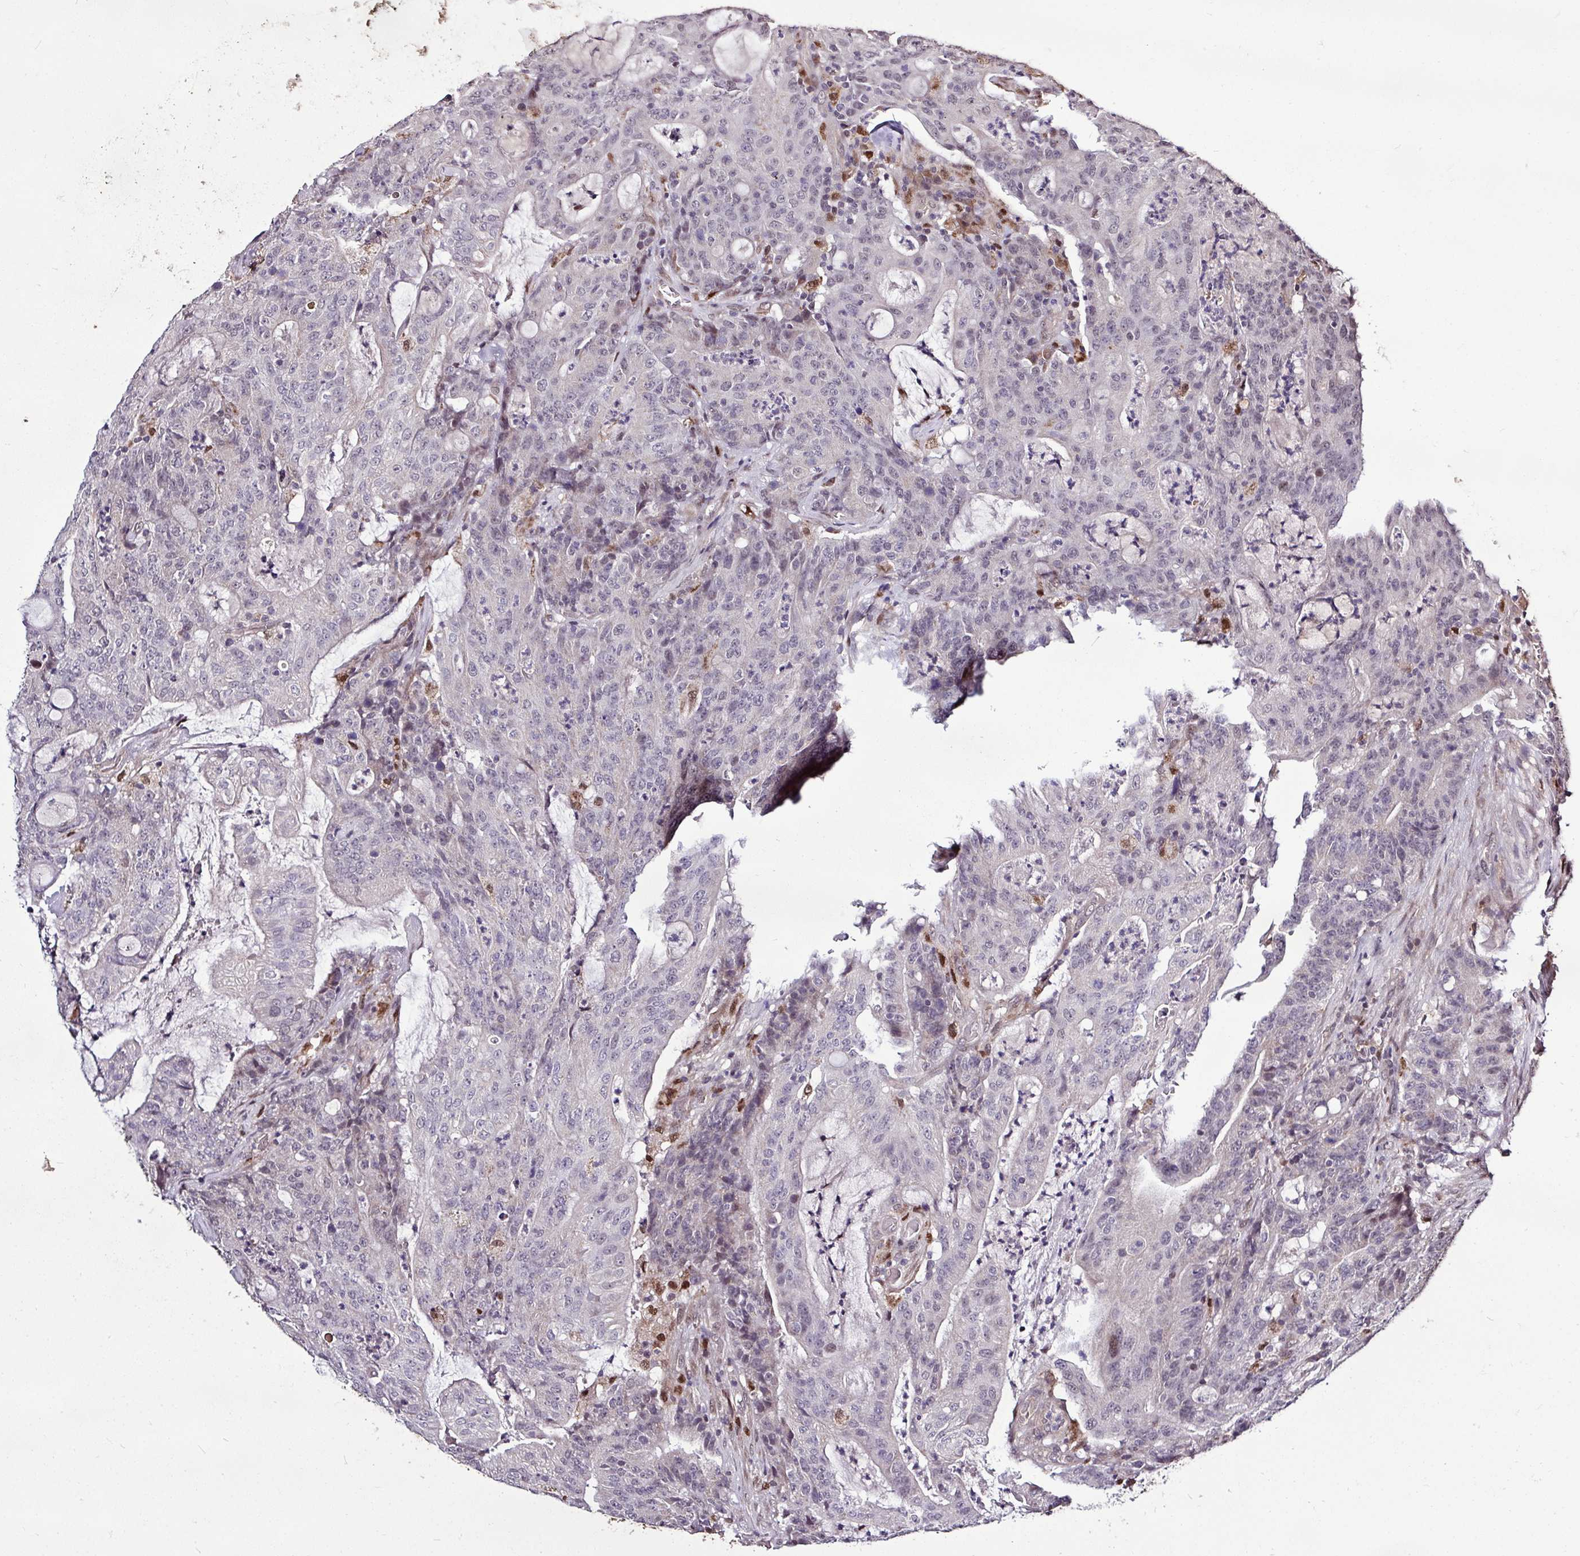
{"staining": {"intensity": "negative", "quantity": "none", "location": "none"}, "tissue": "colorectal cancer", "cell_type": "Tumor cells", "image_type": "cancer", "snomed": [{"axis": "morphology", "description": "Adenocarcinoma, NOS"}, {"axis": "topography", "description": "Colon"}], "caption": "Immunohistochemistry (IHC) histopathology image of neoplastic tissue: human colorectal cancer stained with DAB (3,3'-diaminobenzidine) demonstrates no significant protein positivity in tumor cells.", "gene": "SKIC2", "patient": {"sex": "male", "age": 83}}